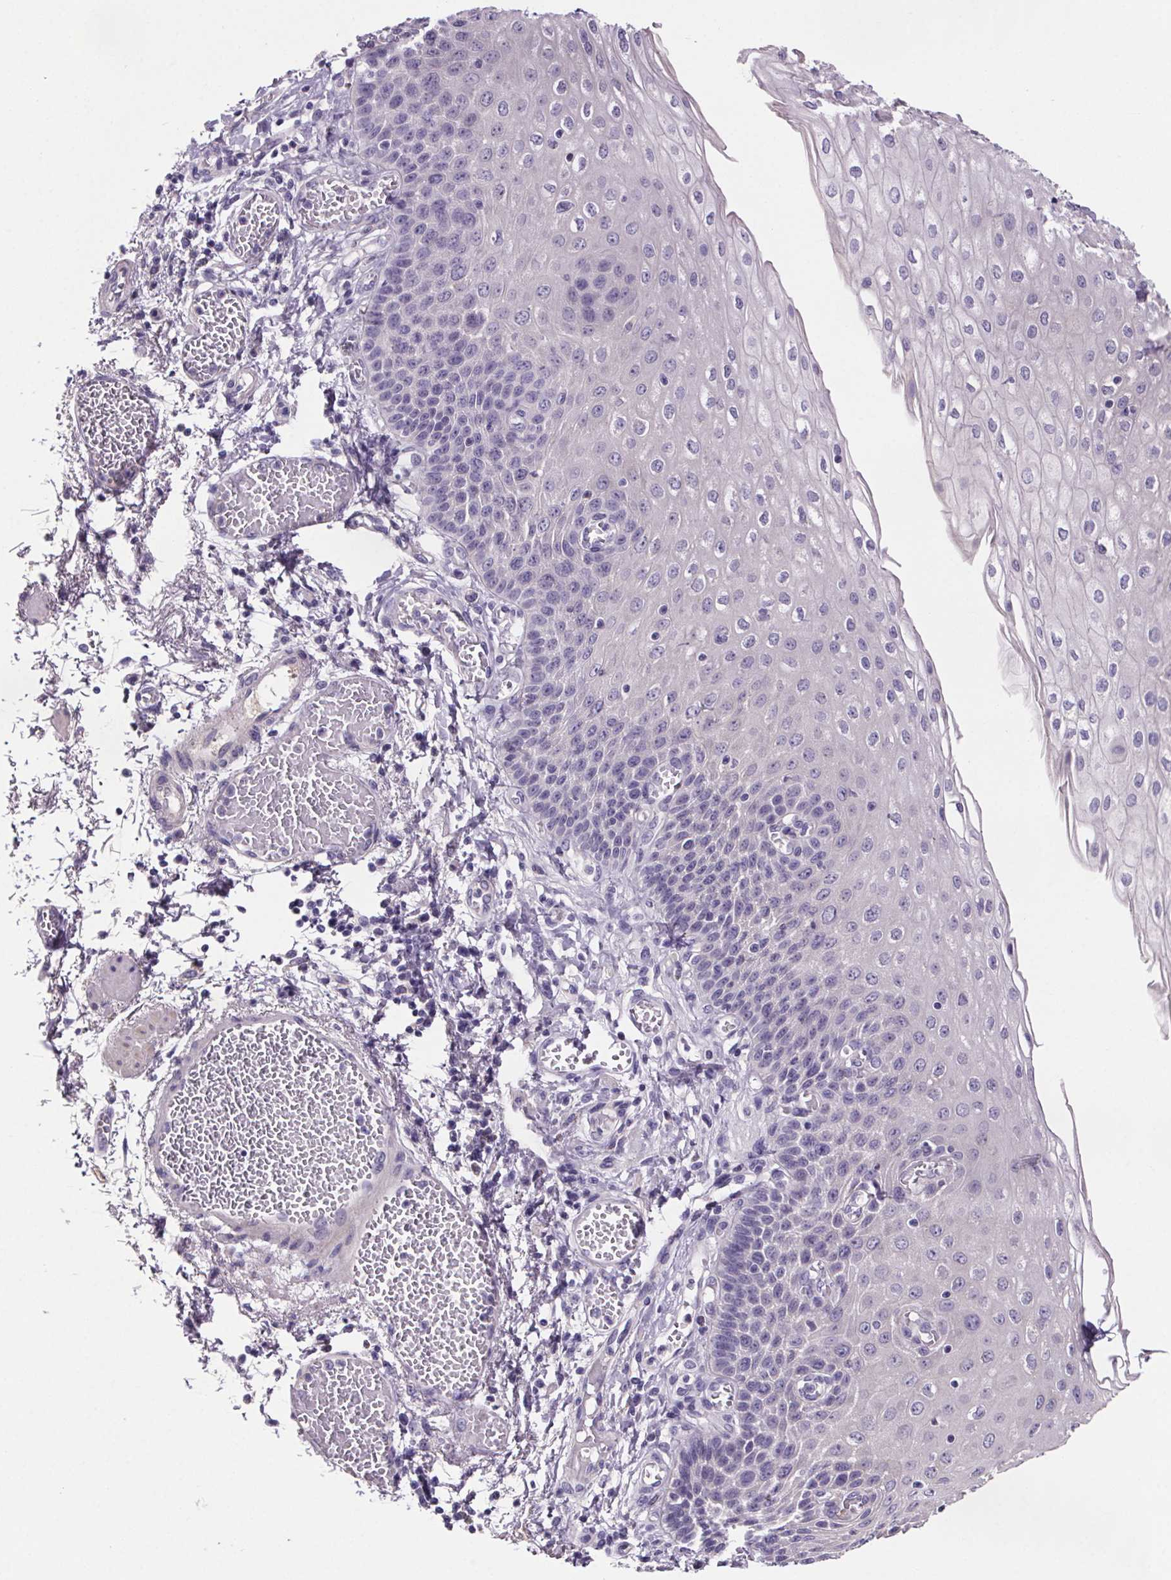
{"staining": {"intensity": "negative", "quantity": "none", "location": "none"}, "tissue": "esophagus", "cell_type": "Squamous epithelial cells", "image_type": "normal", "snomed": [{"axis": "morphology", "description": "Normal tissue, NOS"}, {"axis": "morphology", "description": "Adenocarcinoma, NOS"}, {"axis": "topography", "description": "Esophagus"}], "caption": "Esophagus was stained to show a protein in brown. There is no significant positivity in squamous epithelial cells. The staining is performed using DAB (3,3'-diaminobenzidine) brown chromogen with nuclei counter-stained in using hematoxylin.", "gene": "CUBN", "patient": {"sex": "male", "age": 81}}